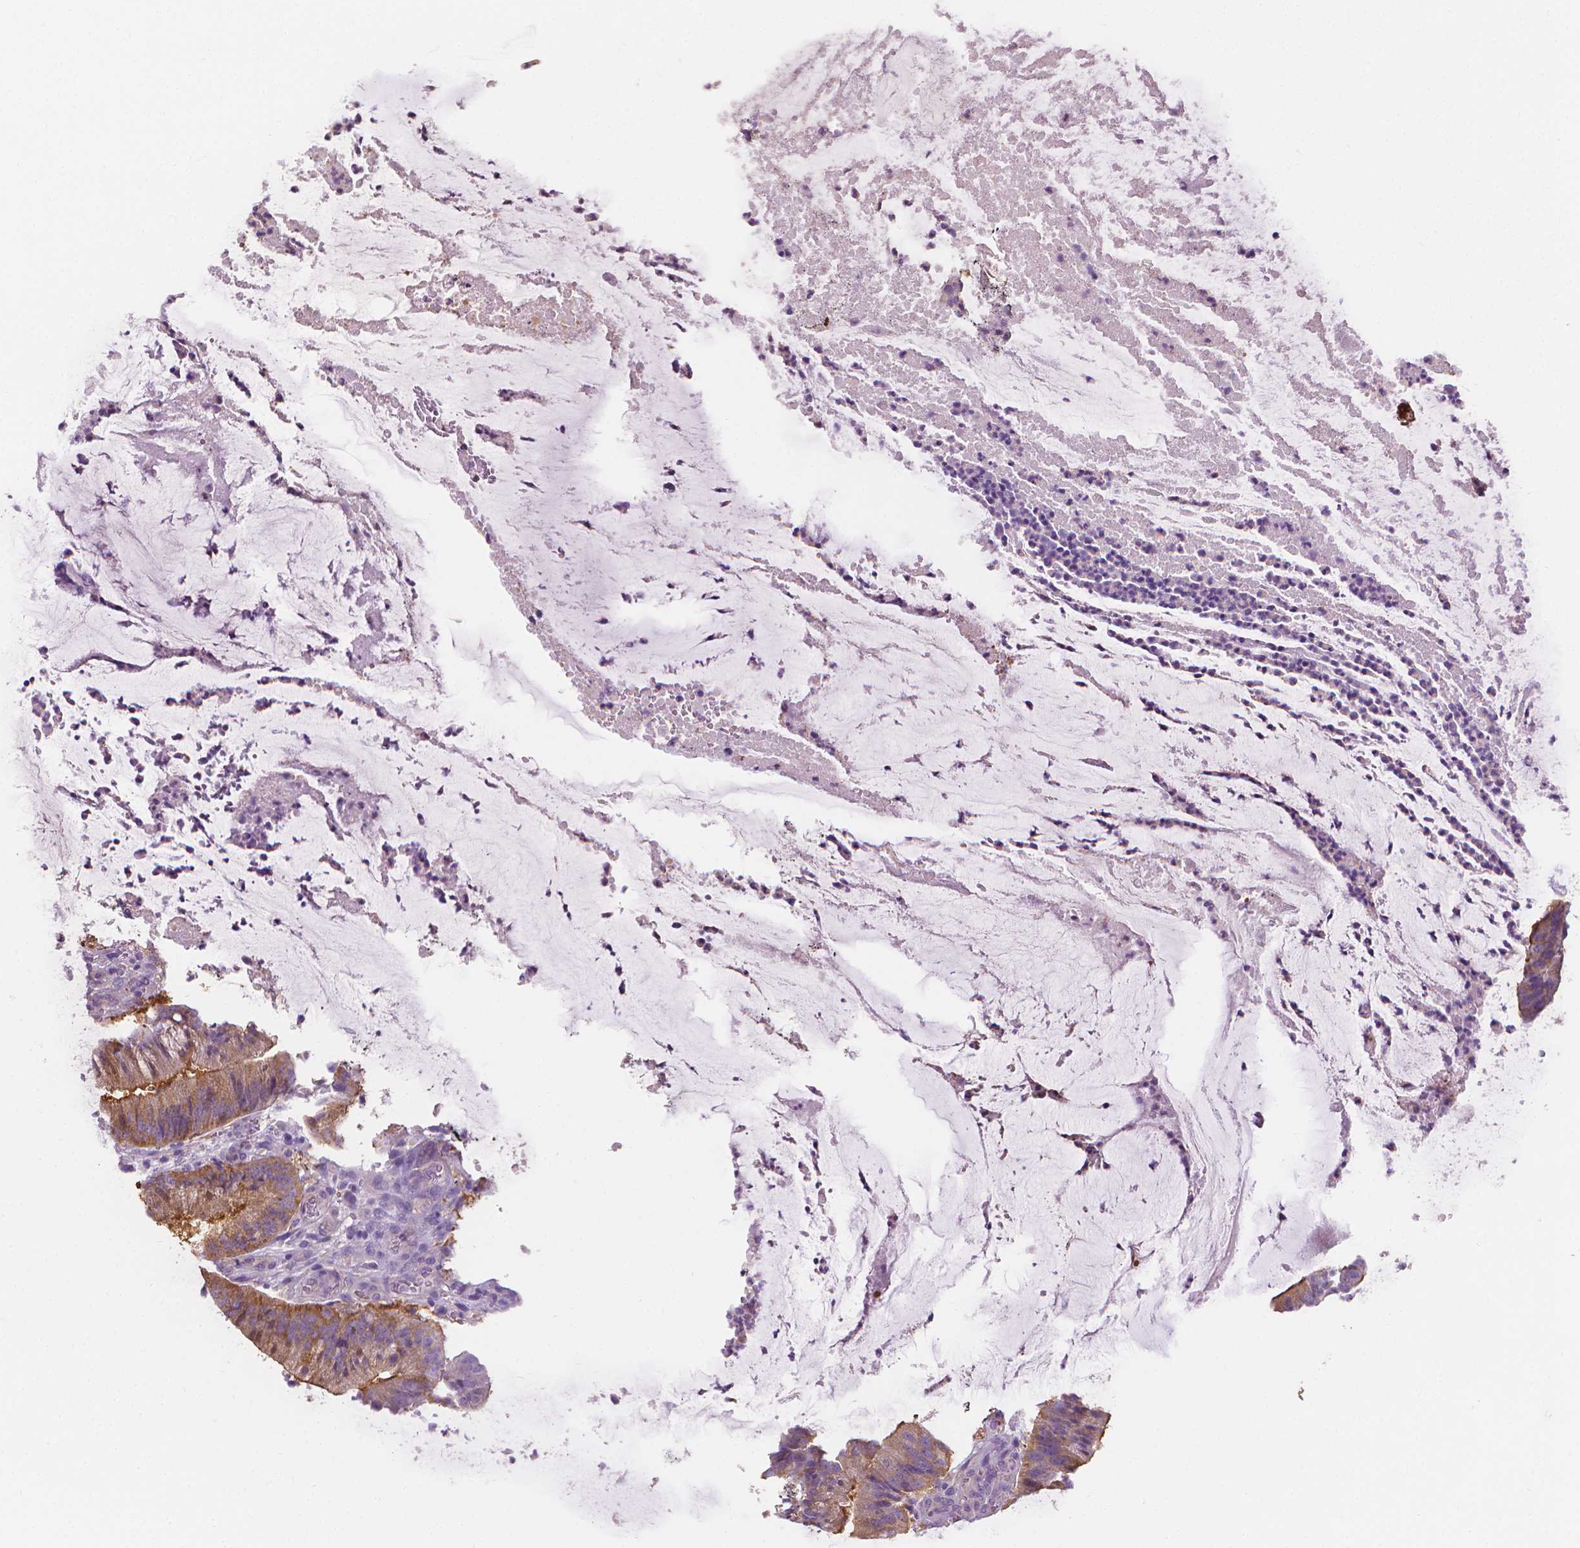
{"staining": {"intensity": "moderate", "quantity": "<25%", "location": "cytoplasmic/membranous"}, "tissue": "colorectal cancer", "cell_type": "Tumor cells", "image_type": "cancer", "snomed": [{"axis": "morphology", "description": "Adenocarcinoma, NOS"}, {"axis": "topography", "description": "Colon"}], "caption": "Immunohistochemistry staining of colorectal adenocarcinoma, which shows low levels of moderate cytoplasmic/membranous positivity in about <25% of tumor cells indicating moderate cytoplasmic/membranous protein staining. The staining was performed using DAB (3,3'-diaminobenzidine) (brown) for protein detection and nuclei were counterstained in hematoxylin (blue).", "gene": "FASN", "patient": {"sex": "female", "age": 43}}